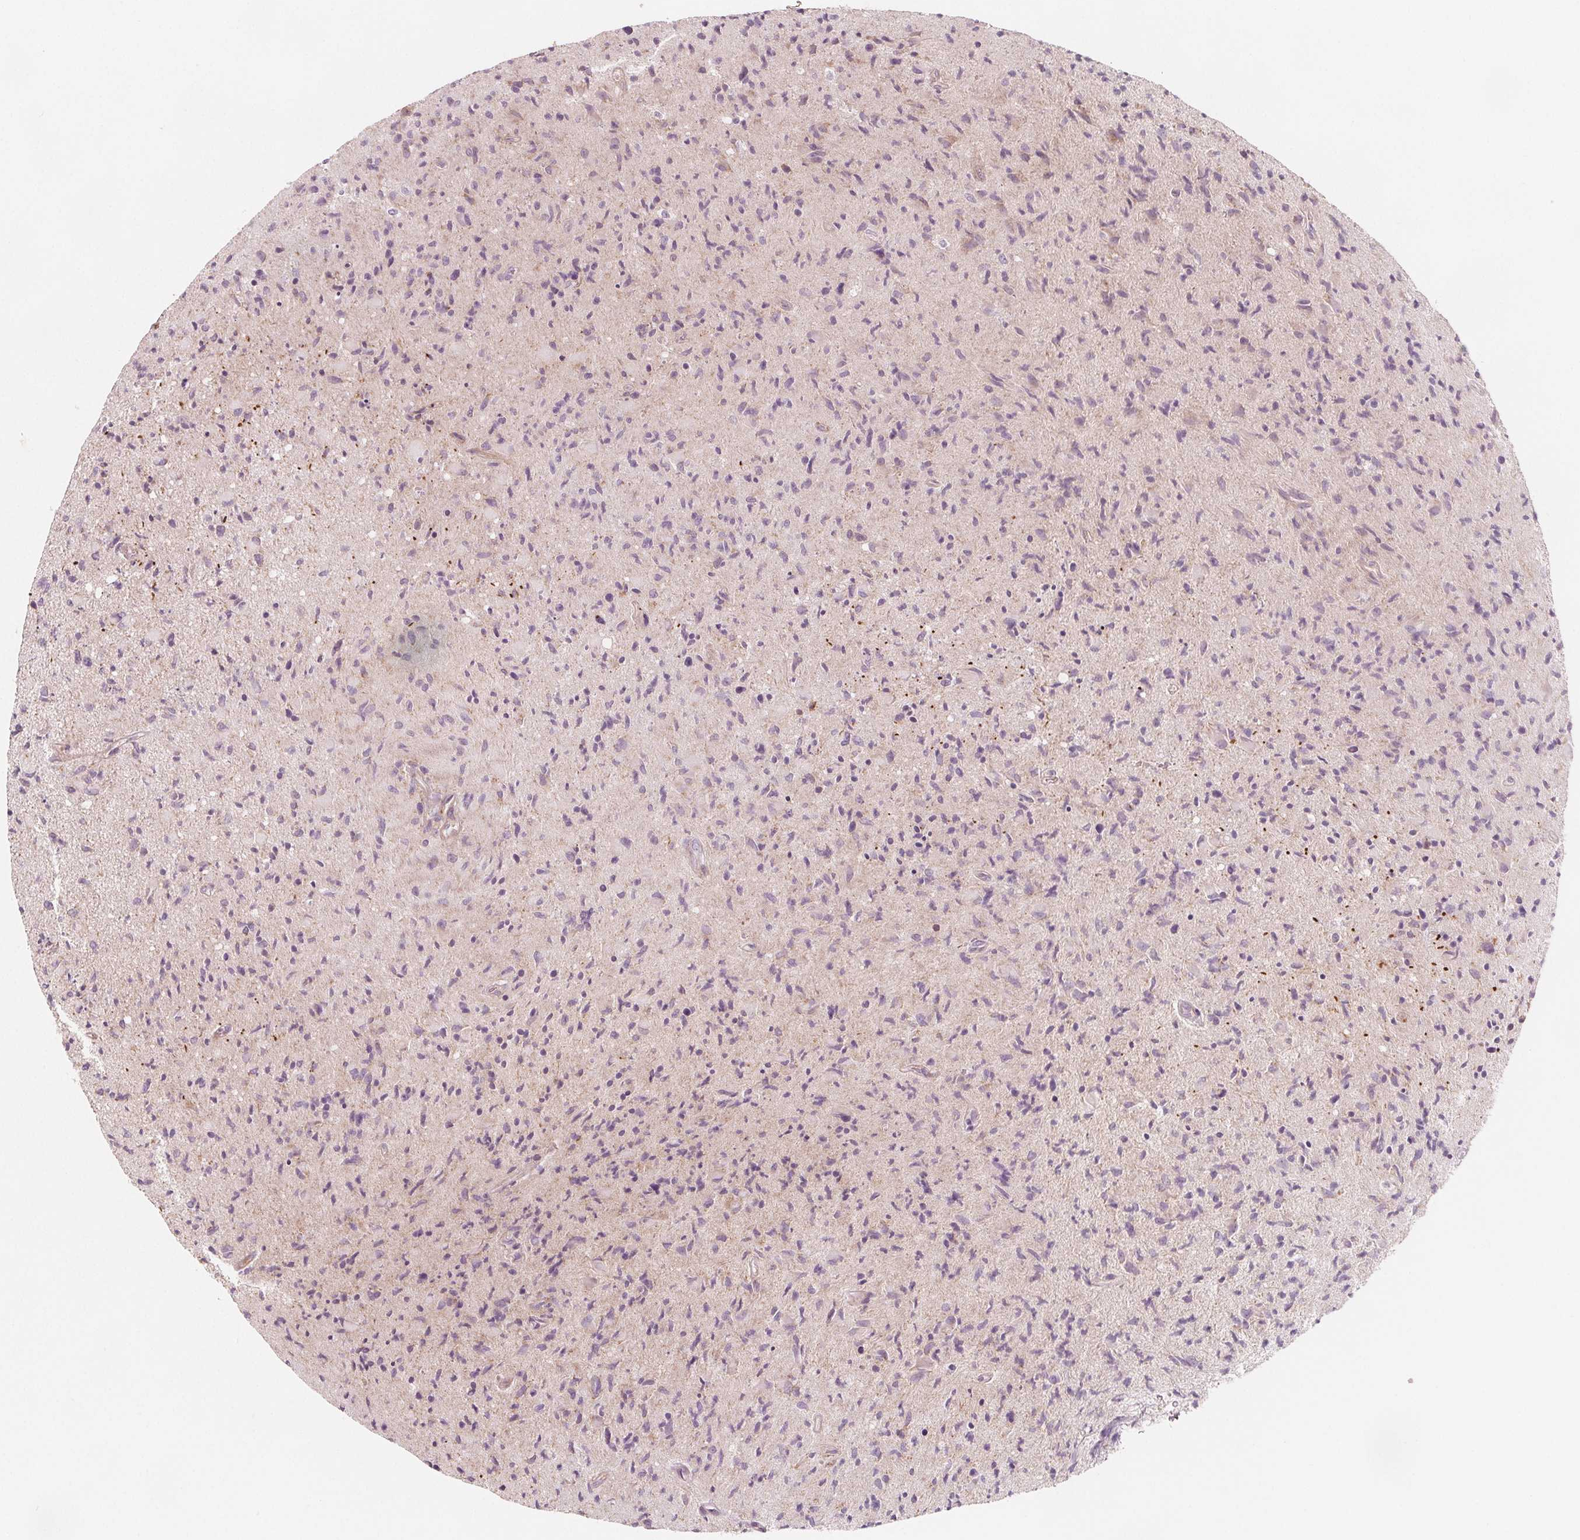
{"staining": {"intensity": "negative", "quantity": "none", "location": "none"}, "tissue": "glioma", "cell_type": "Tumor cells", "image_type": "cancer", "snomed": [{"axis": "morphology", "description": "Glioma, malignant, High grade"}, {"axis": "topography", "description": "Brain"}], "caption": "Human glioma stained for a protein using IHC reveals no expression in tumor cells.", "gene": "ADAM33", "patient": {"sex": "male", "age": 54}}